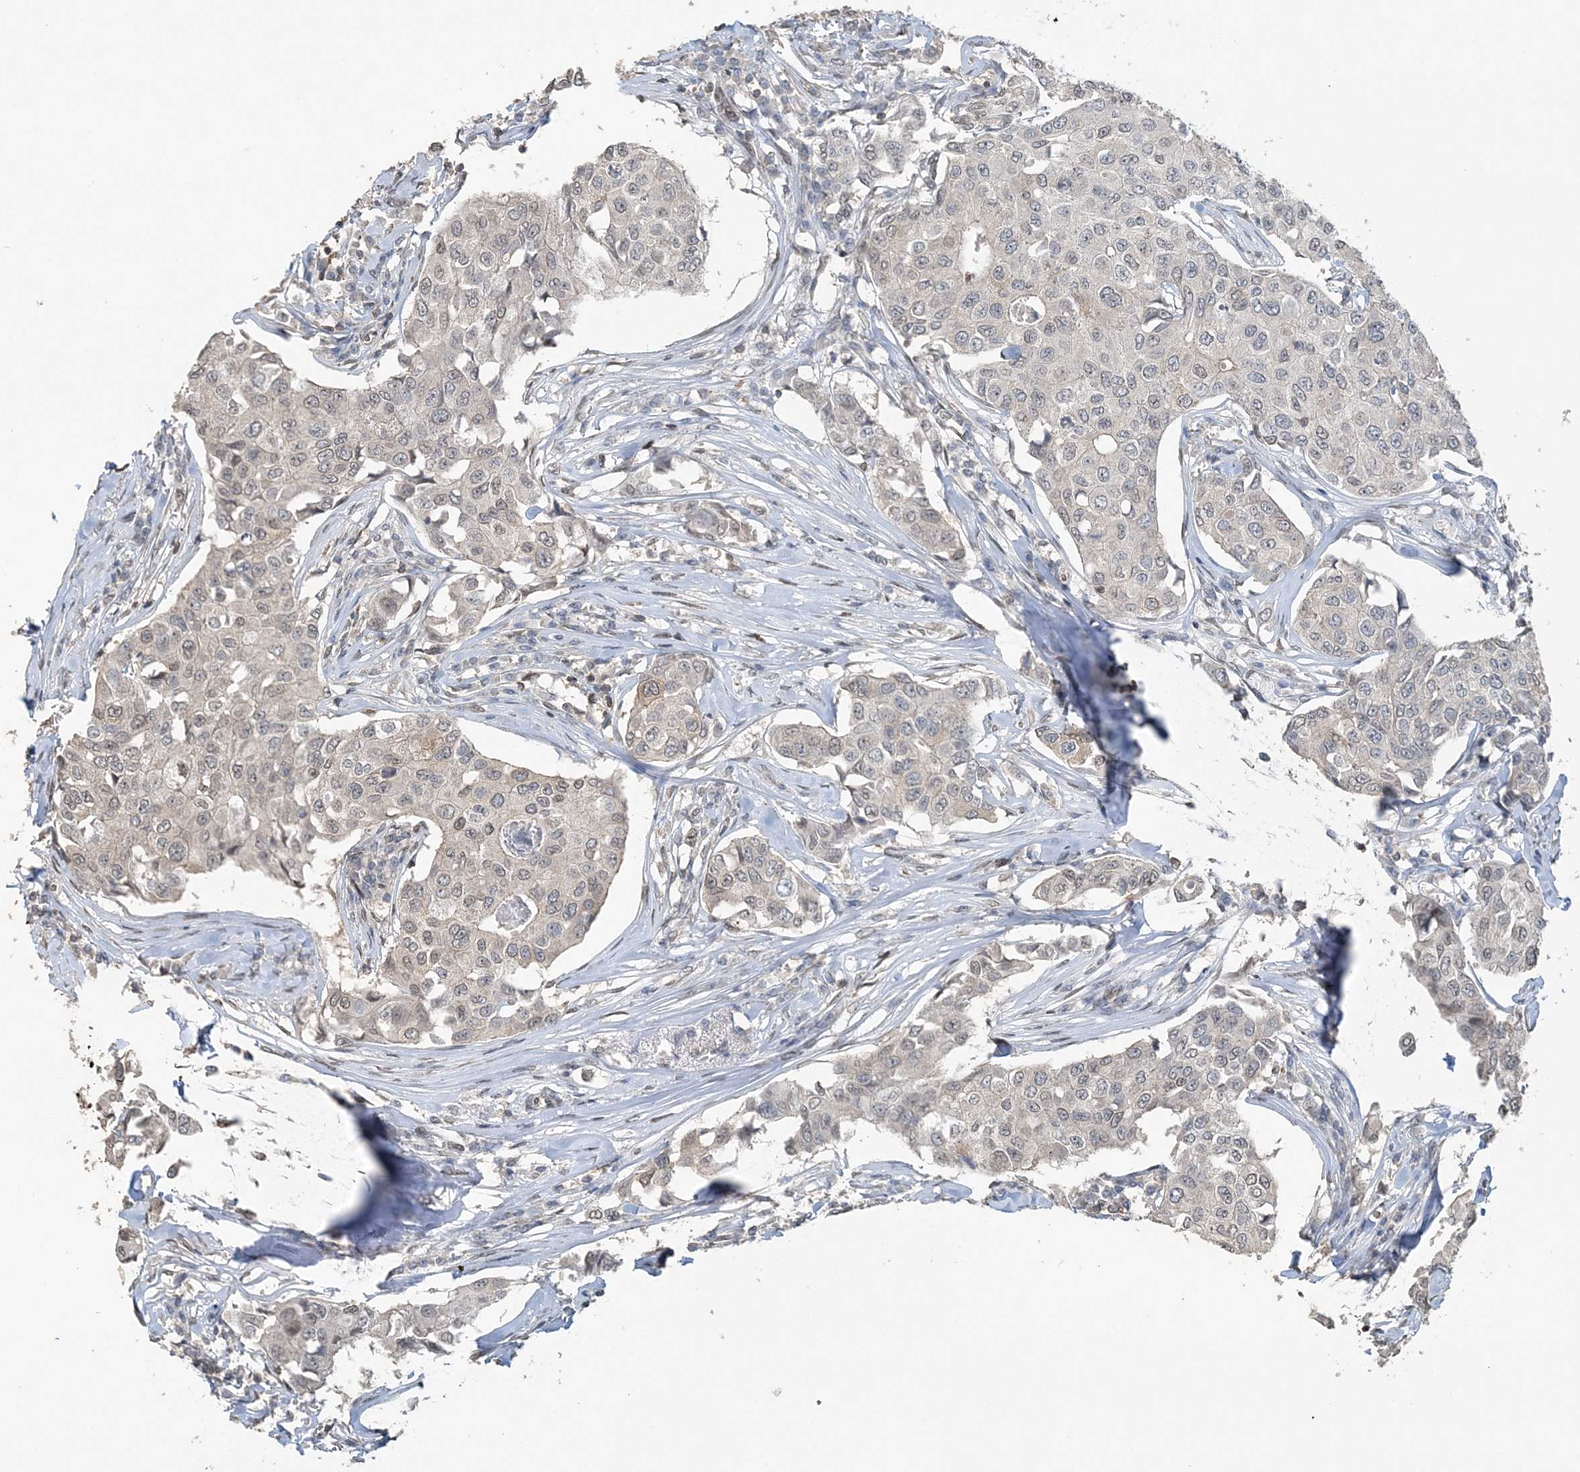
{"staining": {"intensity": "negative", "quantity": "none", "location": "none"}, "tissue": "breast cancer", "cell_type": "Tumor cells", "image_type": "cancer", "snomed": [{"axis": "morphology", "description": "Duct carcinoma"}, {"axis": "topography", "description": "Breast"}], "caption": "Immunohistochemical staining of human breast cancer exhibits no significant staining in tumor cells.", "gene": "FAM110A", "patient": {"sex": "female", "age": 80}}